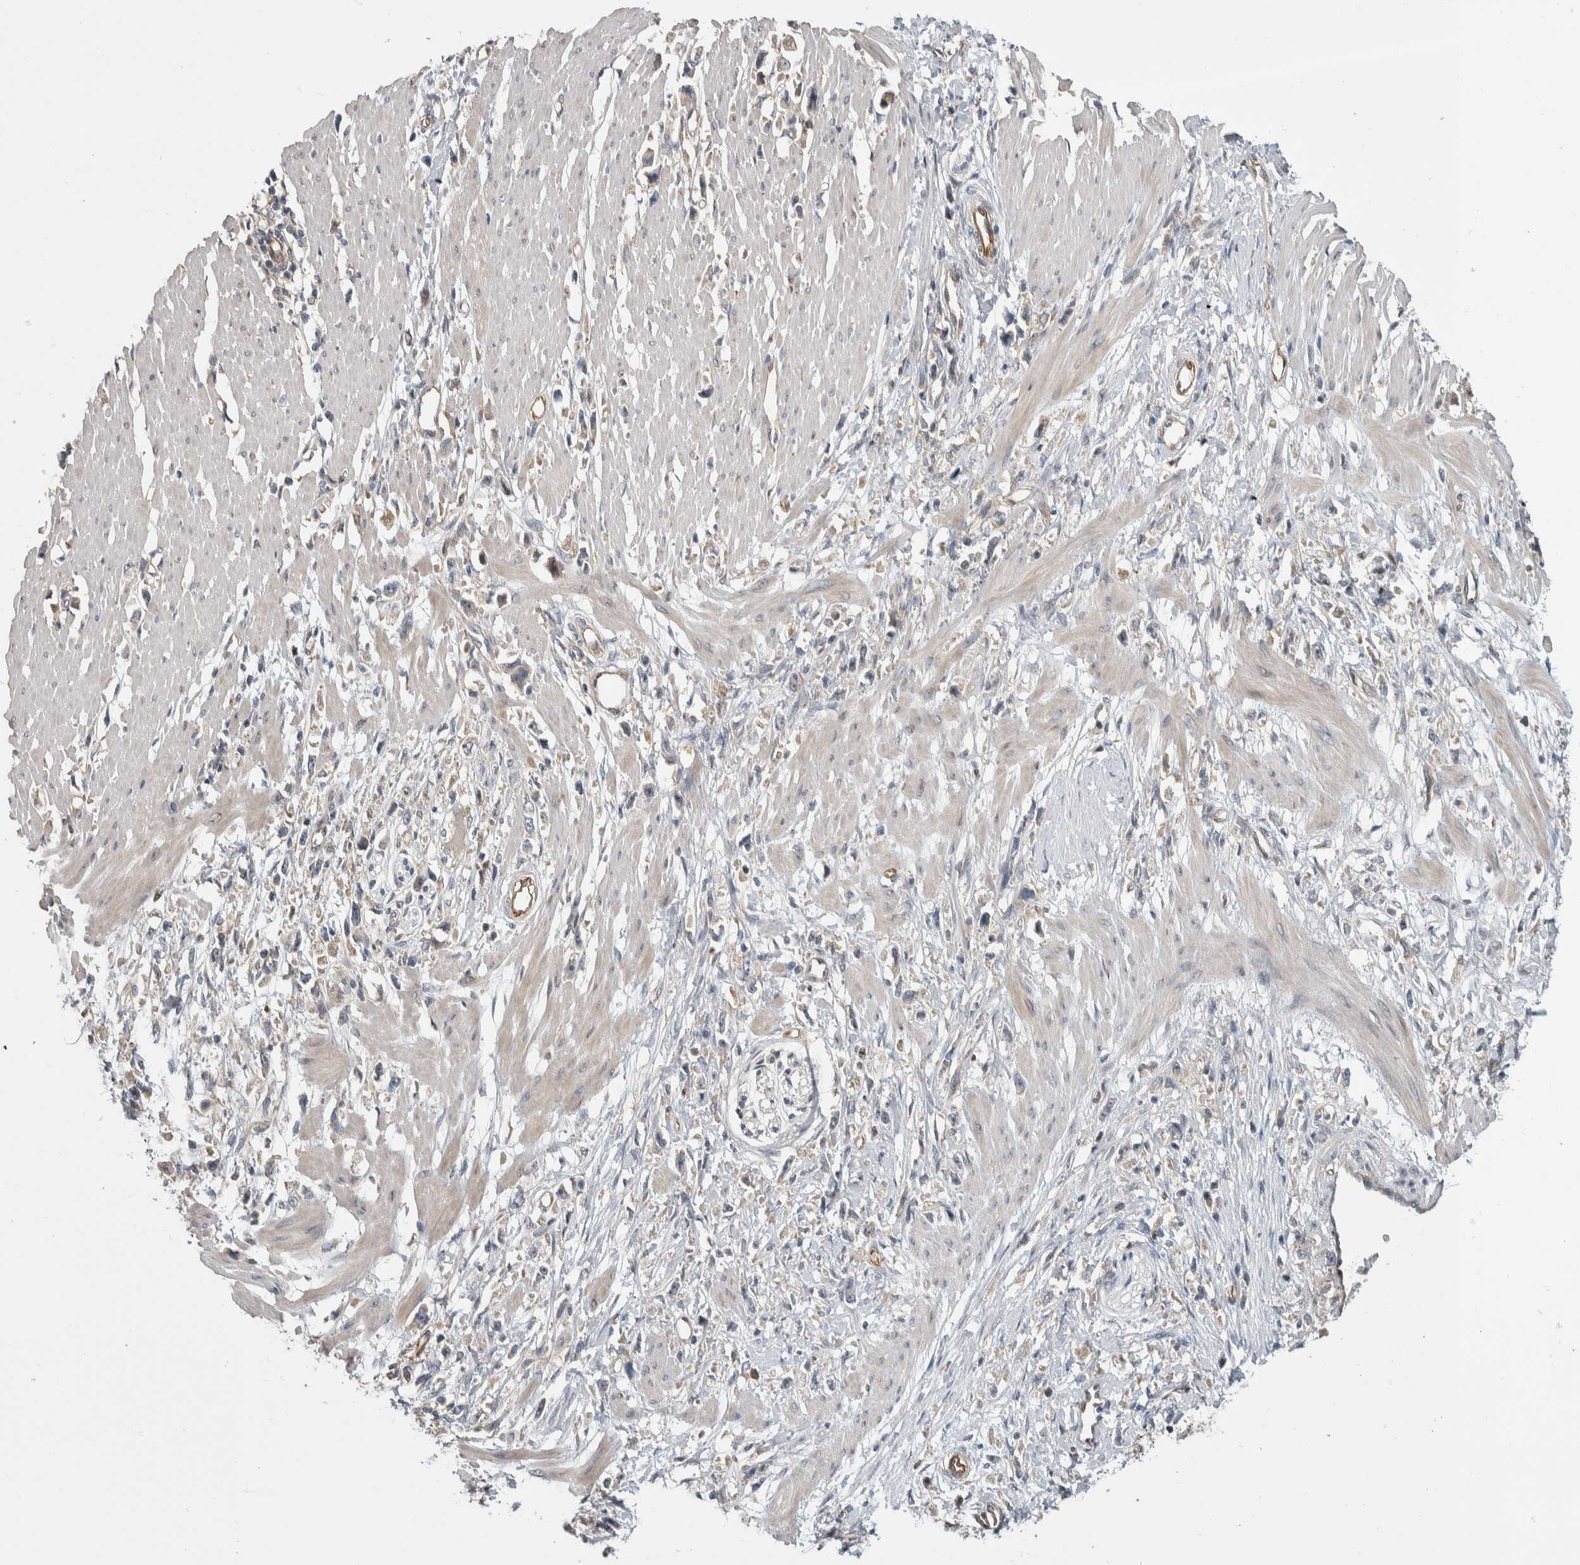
{"staining": {"intensity": "weak", "quantity": "<25%", "location": "cytoplasmic/membranous"}, "tissue": "stomach cancer", "cell_type": "Tumor cells", "image_type": "cancer", "snomed": [{"axis": "morphology", "description": "Adenocarcinoma, NOS"}, {"axis": "topography", "description": "Stomach"}], "caption": "This image is of stomach cancer (adenocarcinoma) stained with immunohistochemistry to label a protein in brown with the nuclei are counter-stained blue. There is no expression in tumor cells. (DAB (3,3'-diaminobenzidine) IHC with hematoxylin counter stain).", "gene": "PRDM4", "patient": {"sex": "female", "age": 59}}